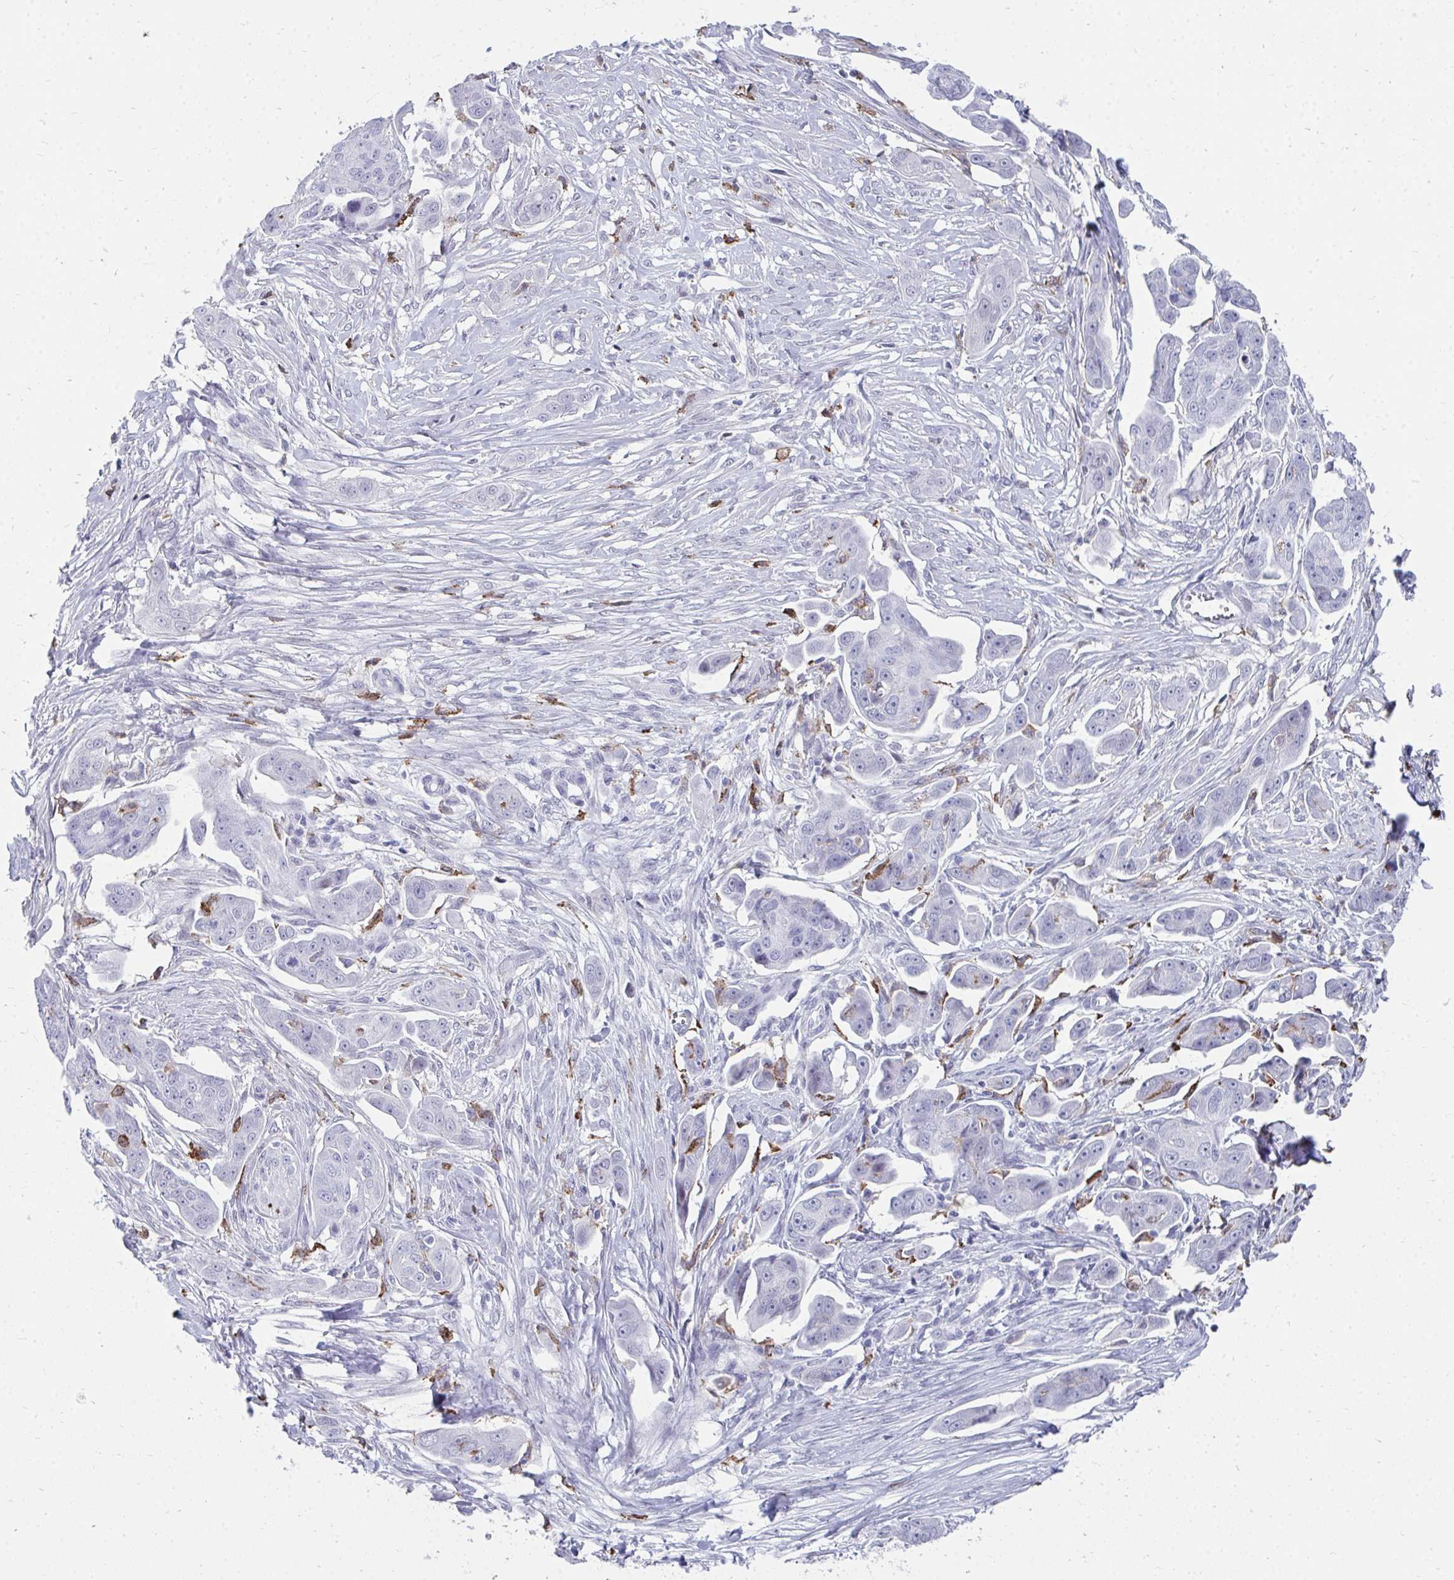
{"staining": {"intensity": "negative", "quantity": "none", "location": "none"}, "tissue": "ovarian cancer", "cell_type": "Tumor cells", "image_type": "cancer", "snomed": [{"axis": "morphology", "description": "Carcinoma, endometroid"}, {"axis": "topography", "description": "Ovary"}], "caption": "An immunohistochemistry photomicrograph of endometroid carcinoma (ovarian) is shown. There is no staining in tumor cells of endometroid carcinoma (ovarian).", "gene": "CD163", "patient": {"sex": "female", "age": 70}}